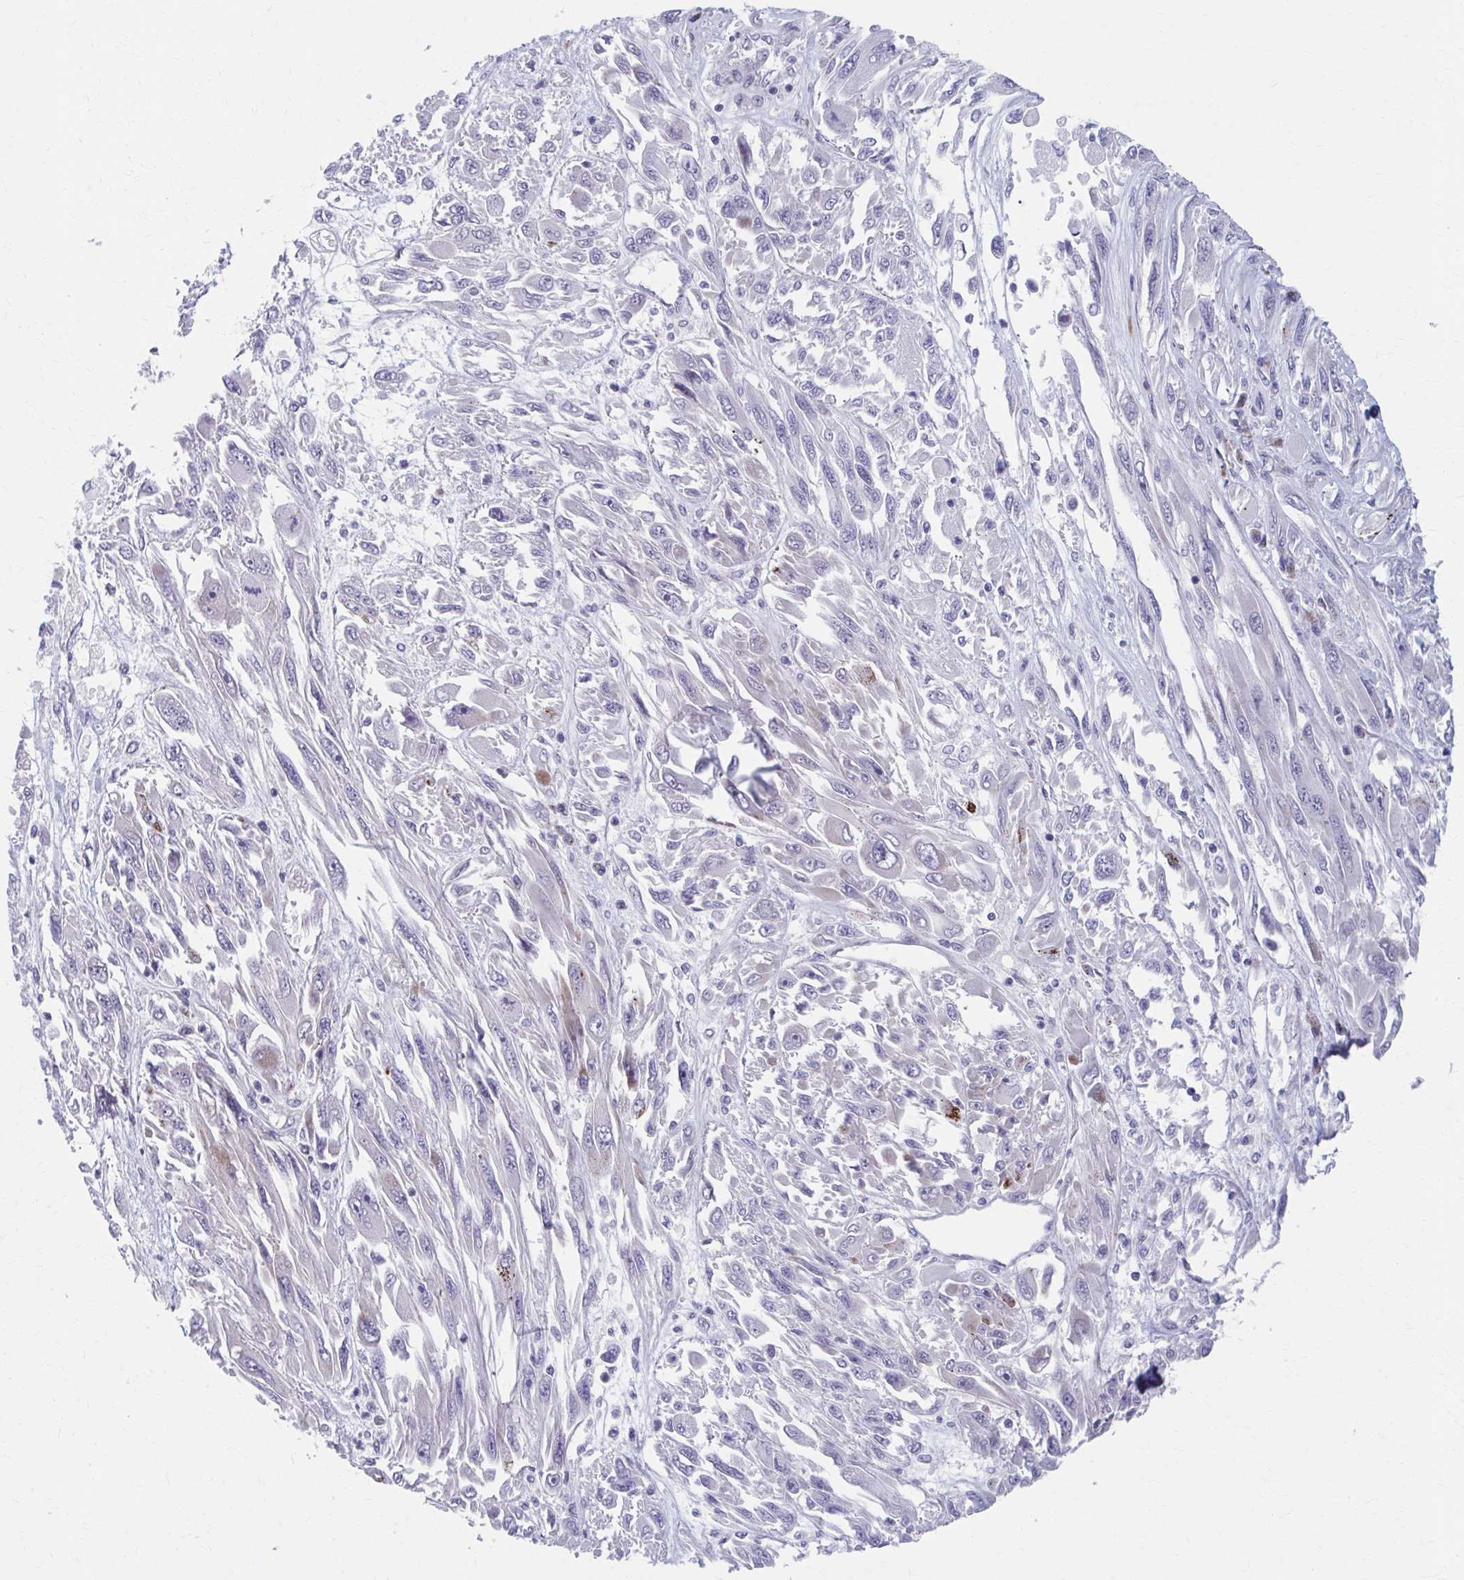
{"staining": {"intensity": "negative", "quantity": "none", "location": "none"}, "tissue": "melanoma", "cell_type": "Tumor cells", "image_type": "cancer", "snomed": [{"axis": "morphology", "description": "Malignant melanoma, NOS"}, {"axis": "topography", "description": "Skin"}], "caption": "This is an immunohistochemistry photomicrograph of malignant melanoma. There is no positivity in tumor cells.", "gene": "OLFM2", "patient": {"sex": "female", "age": 91}}